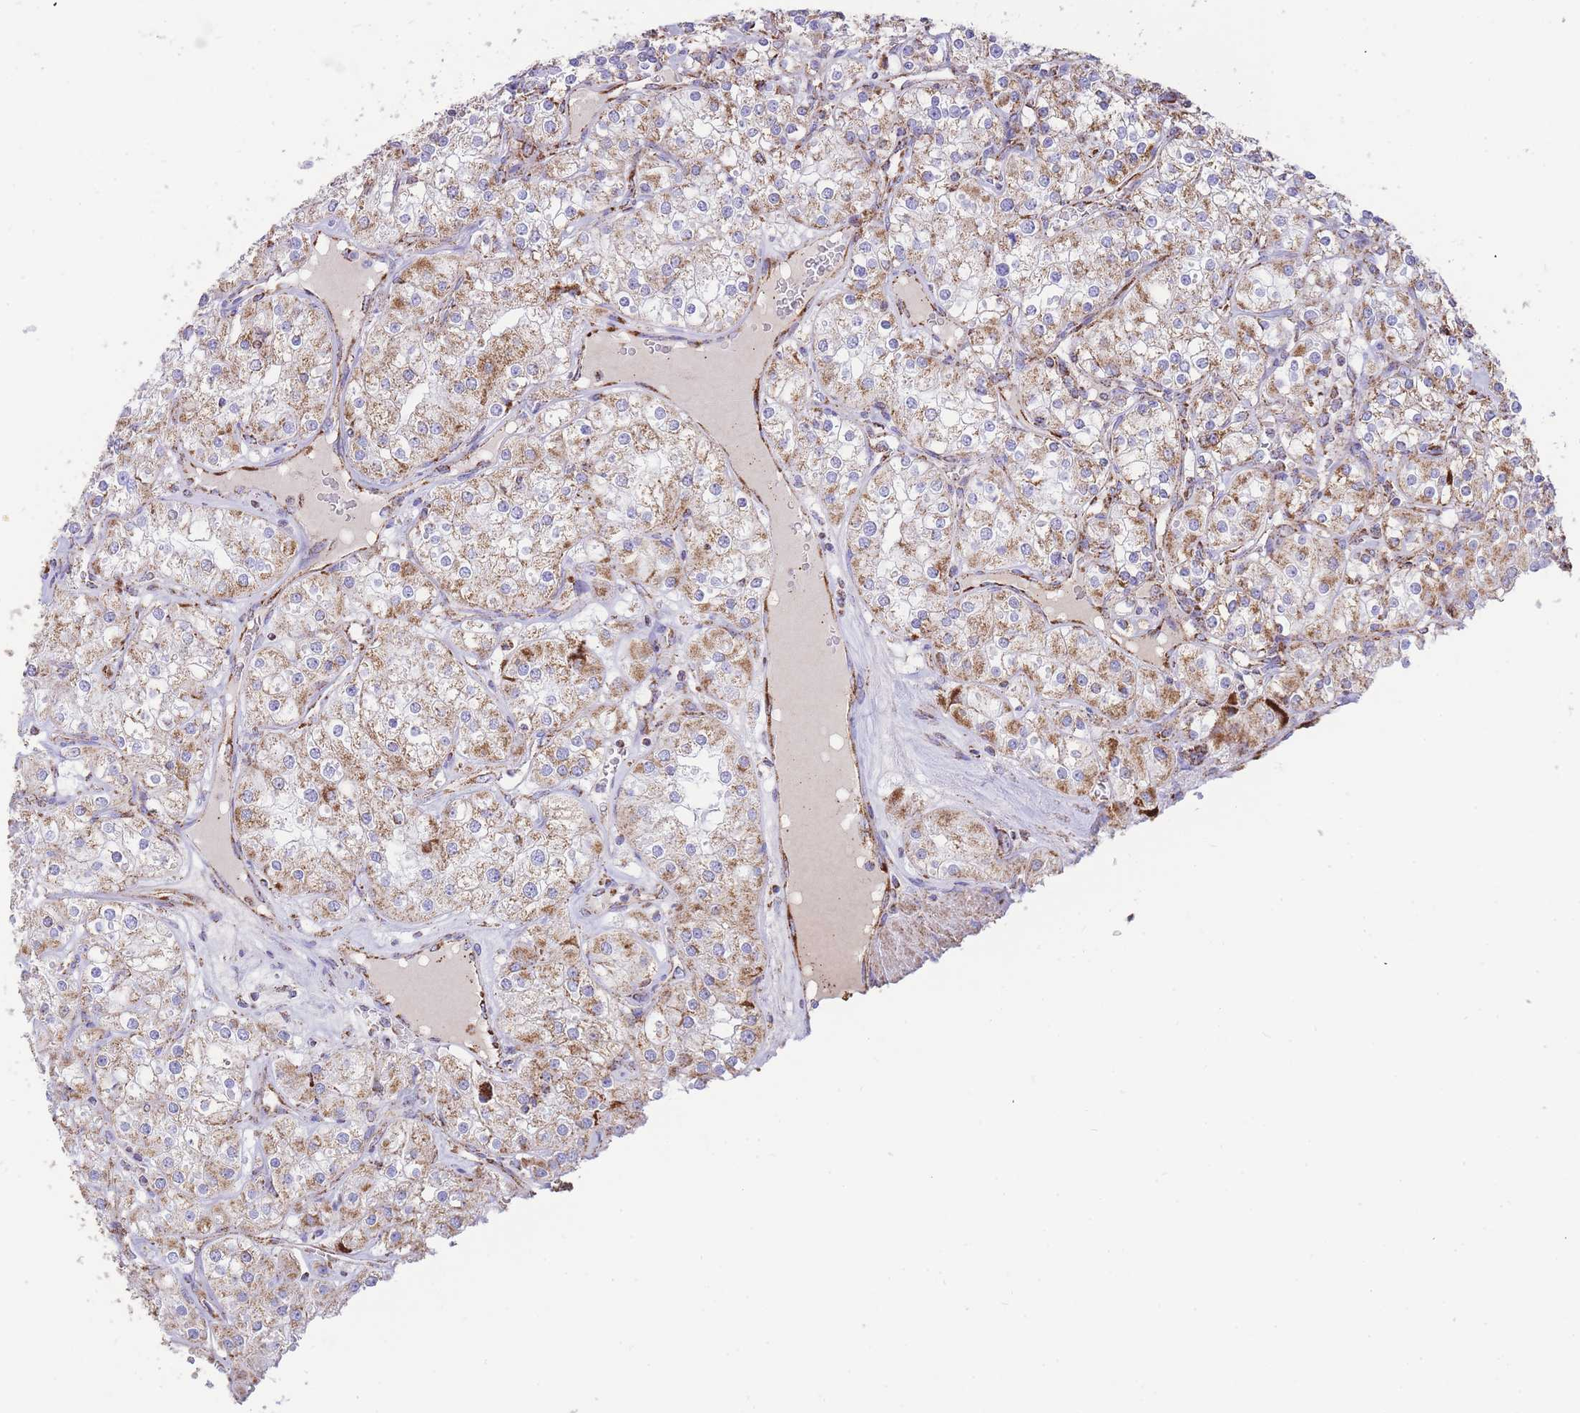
{"staining": {"intensity": "moderate", "quantity": ">75%", "location": "cytoplasmic/membranous"}, "tissue": "renal cancer", "cell_type": "Tumor cells", "image_type": "cancer", "snomed": [{"axis": "morphology", "description": "Adenocarcinoma, NOS"}, {"axis": "topography", "description": "Kidney"}], "caption": "Immunohistochemical staining of renal cancer displays medium levels of moderate cytoplasmic/membranous positivity in approximately >75% of tumor cells.", "gene": "GSTM1", "patient": {"sex": "male", "age": 77}}